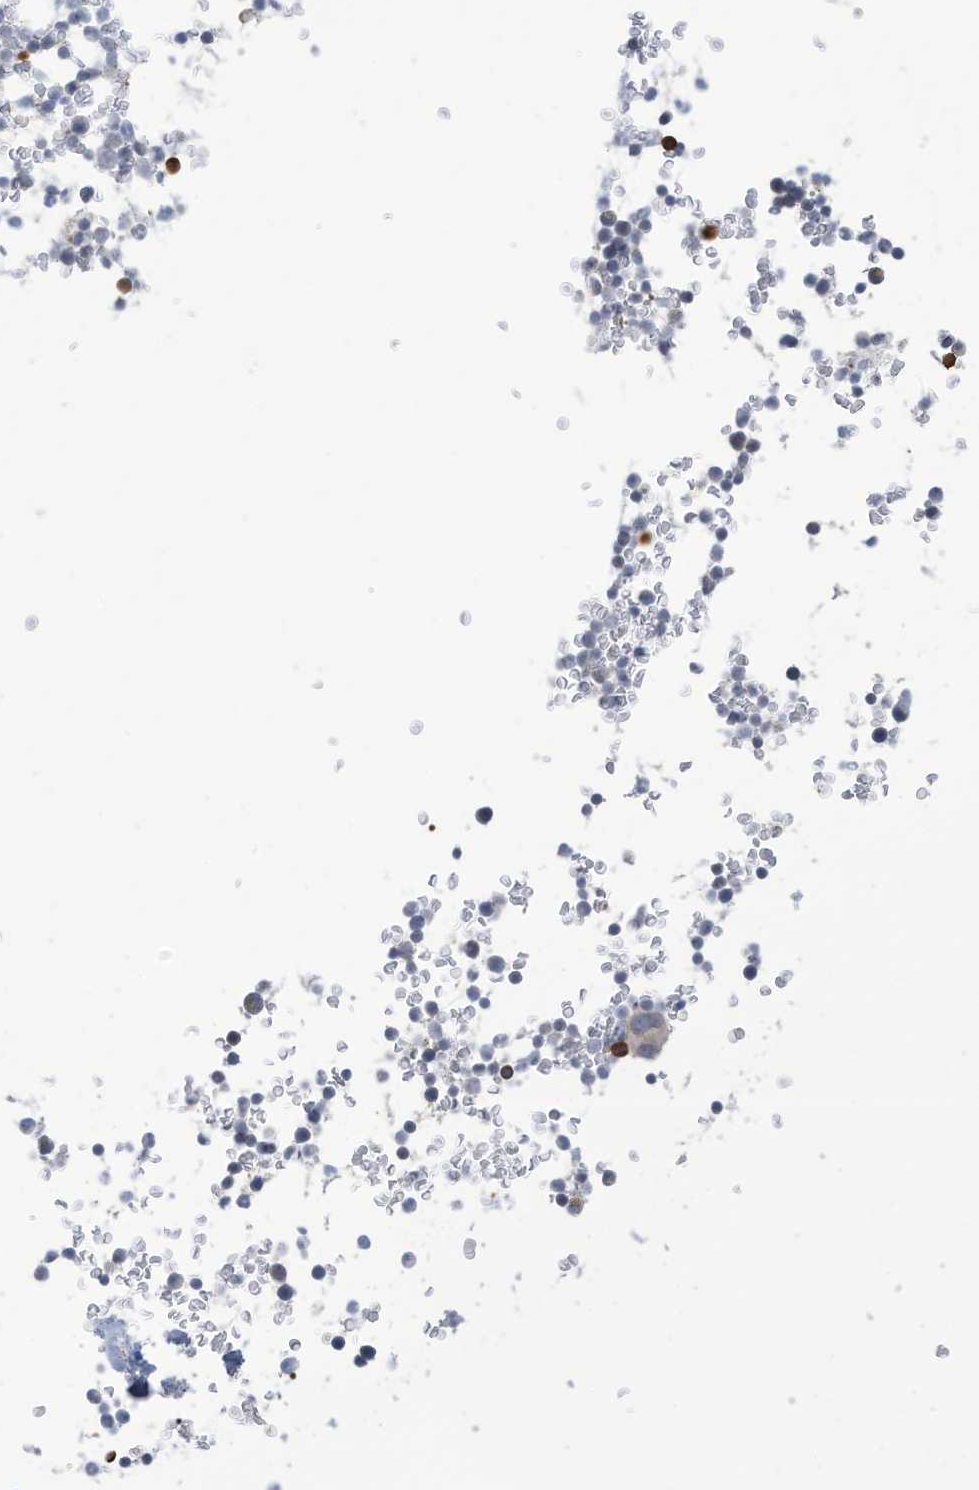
{"staining": {"intensity": "strong", "quantity": "<25%", "location": "cytoplasmic/membranous"}, "tissue": "bone marrow", "cell_type": "Hematopoietic cells", "image_type": "normal", "snomed": [{"axis": "morphology", "description": "Normal tissue, NOS"}, {"axis": "topography", "description": "Bone marrow"}], "caption": "High-magnification brightfield microscopy of normal bone marrow stained with DAB (3,3'-diaminobenzidine) (brown) and counterstained with hematoxylin (blue). hematopoietic cells exhibit strong cytoplasmic/membranous expression is identified in about<25% of cells.", "gene": "ZNF292", "patient": {"sex": "male", "age": 58}}